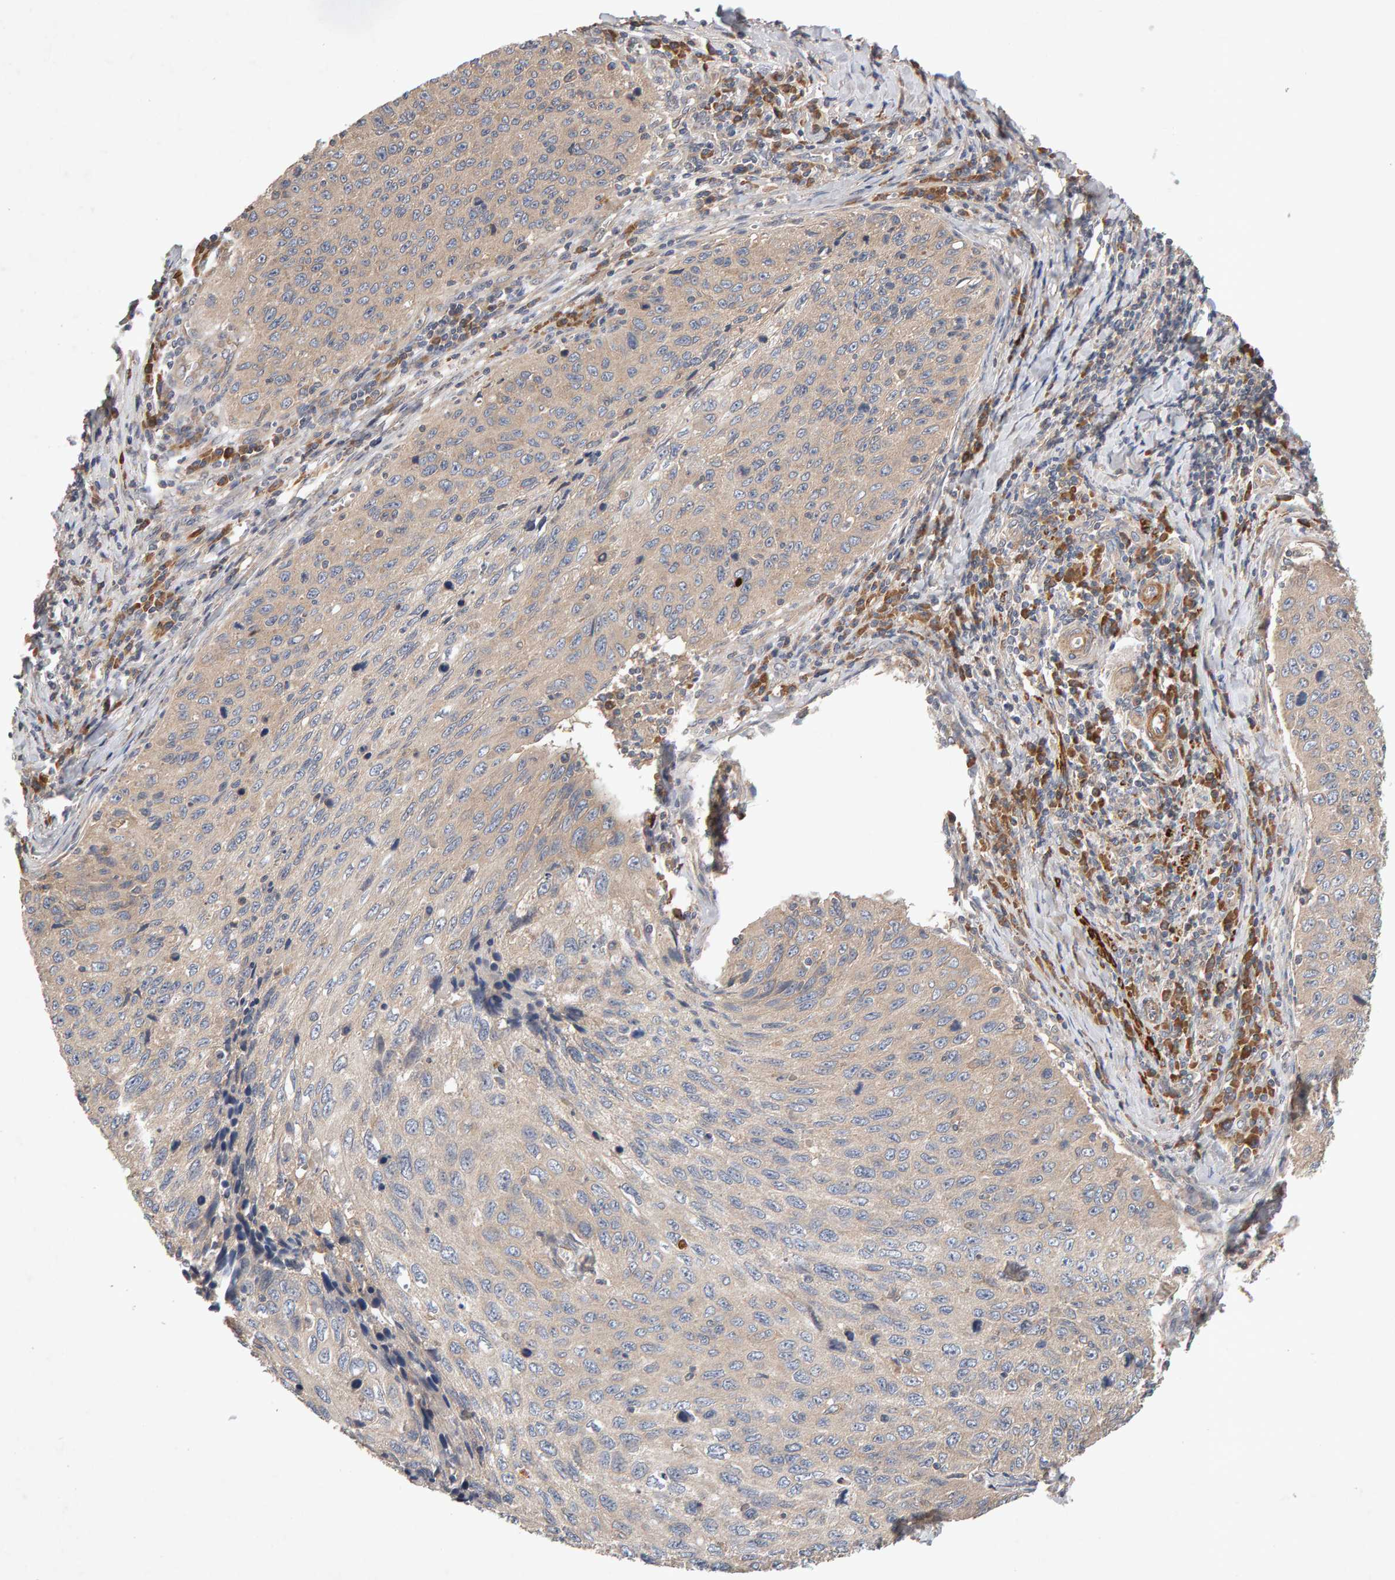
{"staining": {"intensity": "weak", "quantity": "<25%", "location": "cytoplasmic/membranous"}, "tissue": "cervical cancer", "cell_type": "Tumor cells", "image_type": "cancer", "snomed": [{"axis": "morphology", "description": "Squamous cell carcinoma, NOS"}, {"axis": "topography", "description": "Cervix"}], "caption": "The image displays no staining of tumor cells in cervical cancer.", "gene": "RNF19A", "patient": {"sex": "female", "age": 53}}